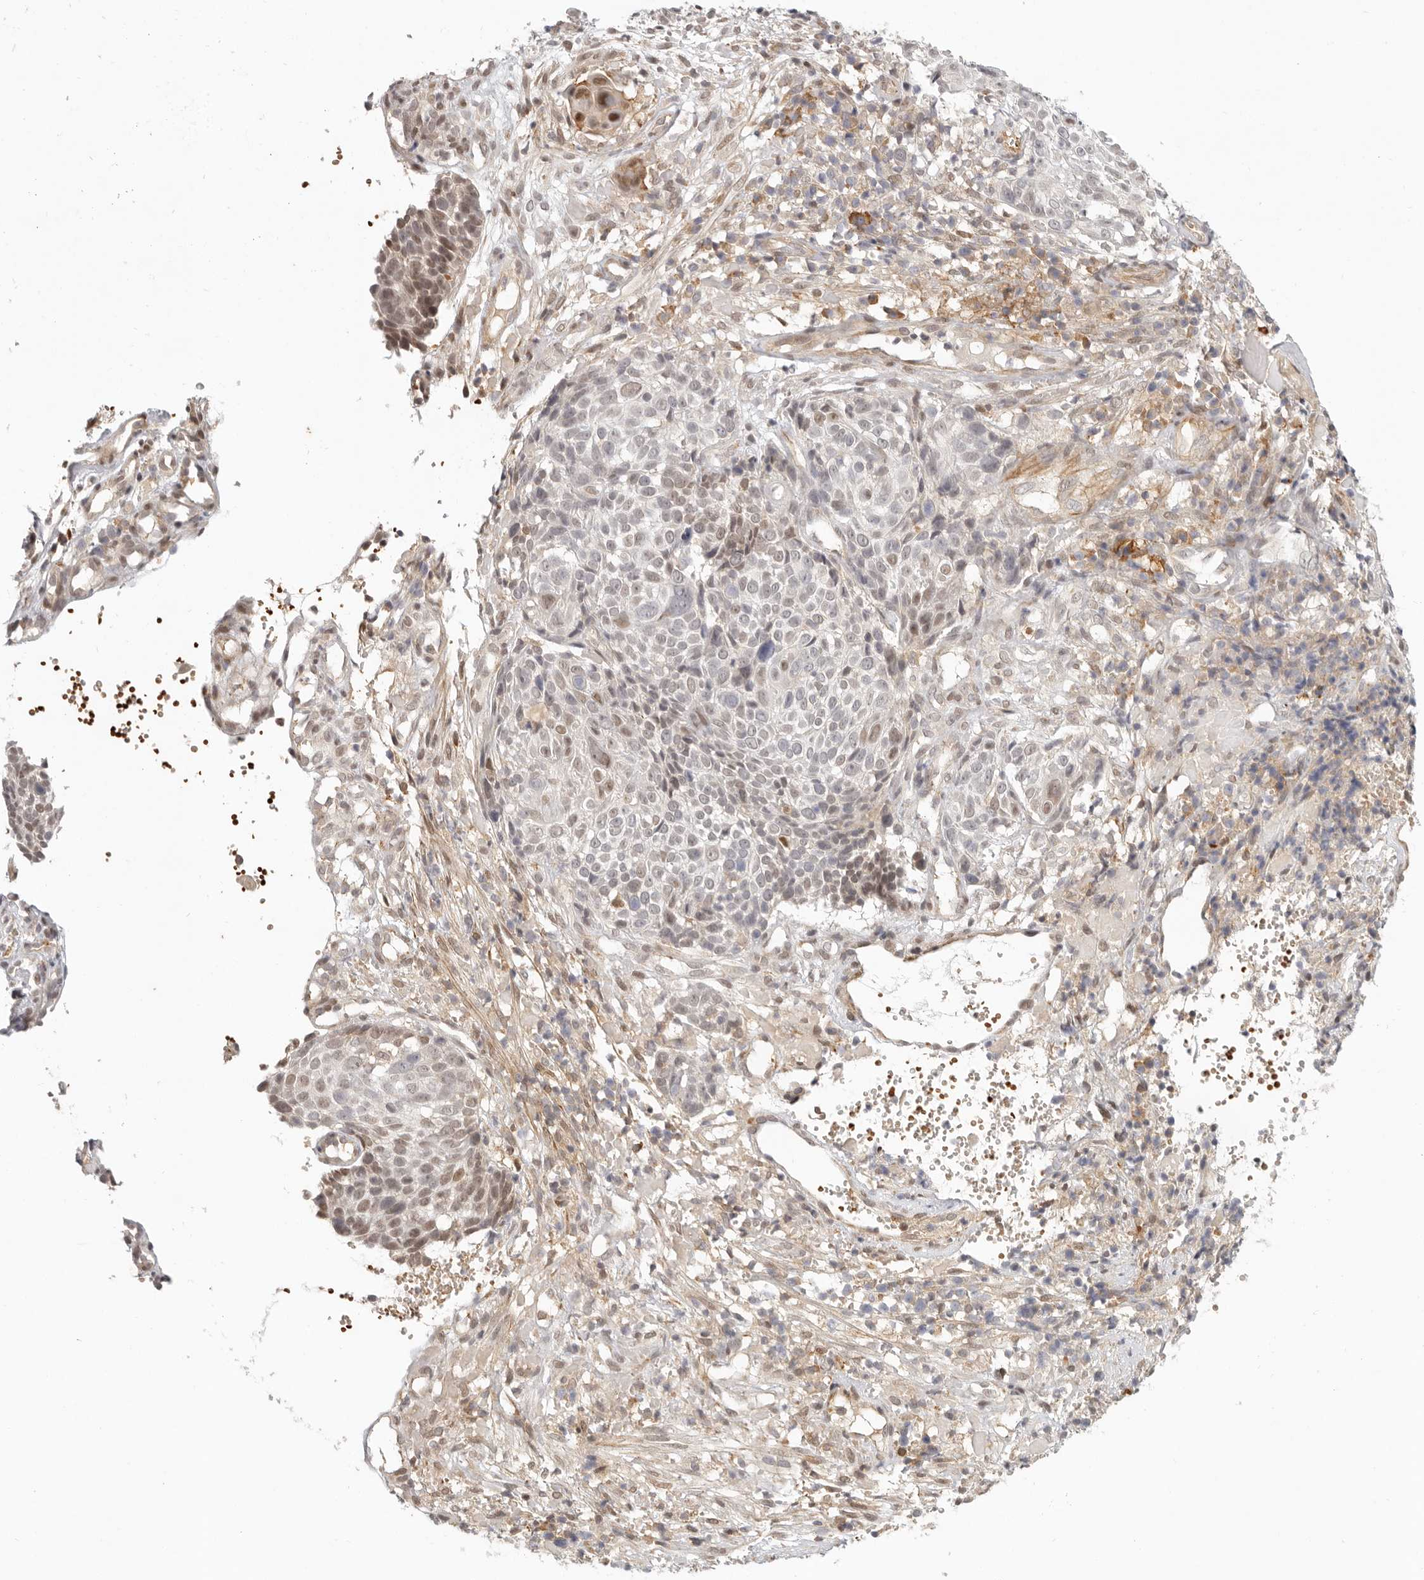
{"staining": {"intensity": "moderate", "quantity": "25%-75%", "location": "nuclear"}, "tissue": "cervical cancer", "cell_type": "Tumor cells", "image_type": "cancer", "snomed": [{"axis": "morphology", "description": "Squamous cell carcinoma, NOS"}, {"axis": "topography", "description": "Cervix"}], "caption": "Squamous cell carcinoma (cervical) stained with DAB immunohistochemistry (IHC) reveals medium levels of moderate nuclear expression in approximately 25%-75% of tumor cells. (DAB (3,3'-diaminobenzidine) IHC with brightfield microscopy, high magnification).", "gene": "AHDC1", "patient": {"sex": "female", "age": 74}}